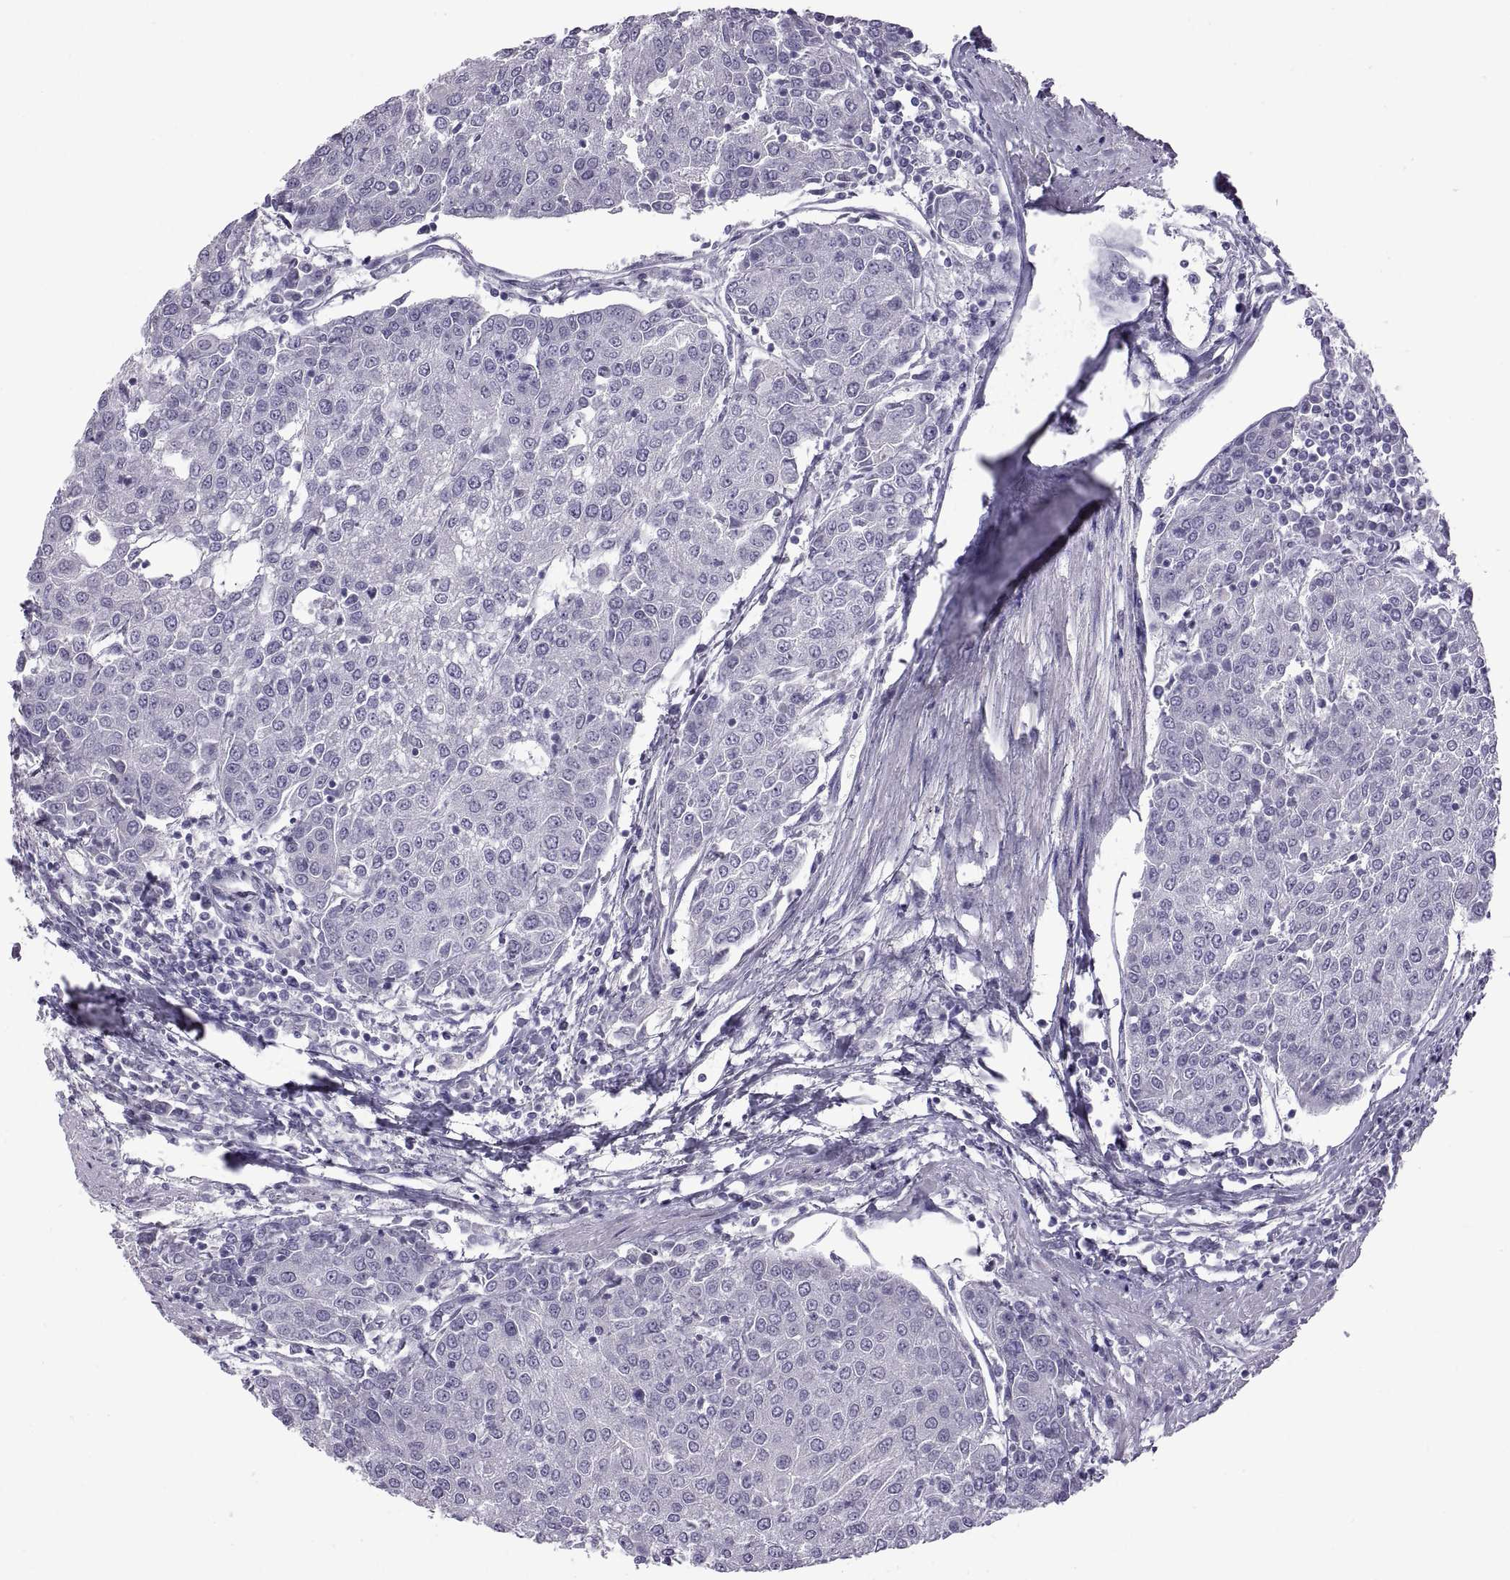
{"staining": {"intensity": "negative", "quantity": "none", "location": "none"}, "tissue": "urothelial cancer", "cell_type": "Tumor cells", "image_type": "cancer", "snomed": [{"axis": "morphology", "description": "Urothelial carcinoma, High grade"}, {"axis": "topography", "description": "Urinary bladder"}], "caption": "The micrograph reveals no staining of tumor cells in urothelial cancer. Nuclei are stained in blue.", "gene": "RDM1", "patient": {"sex": "female", "age": 85}}